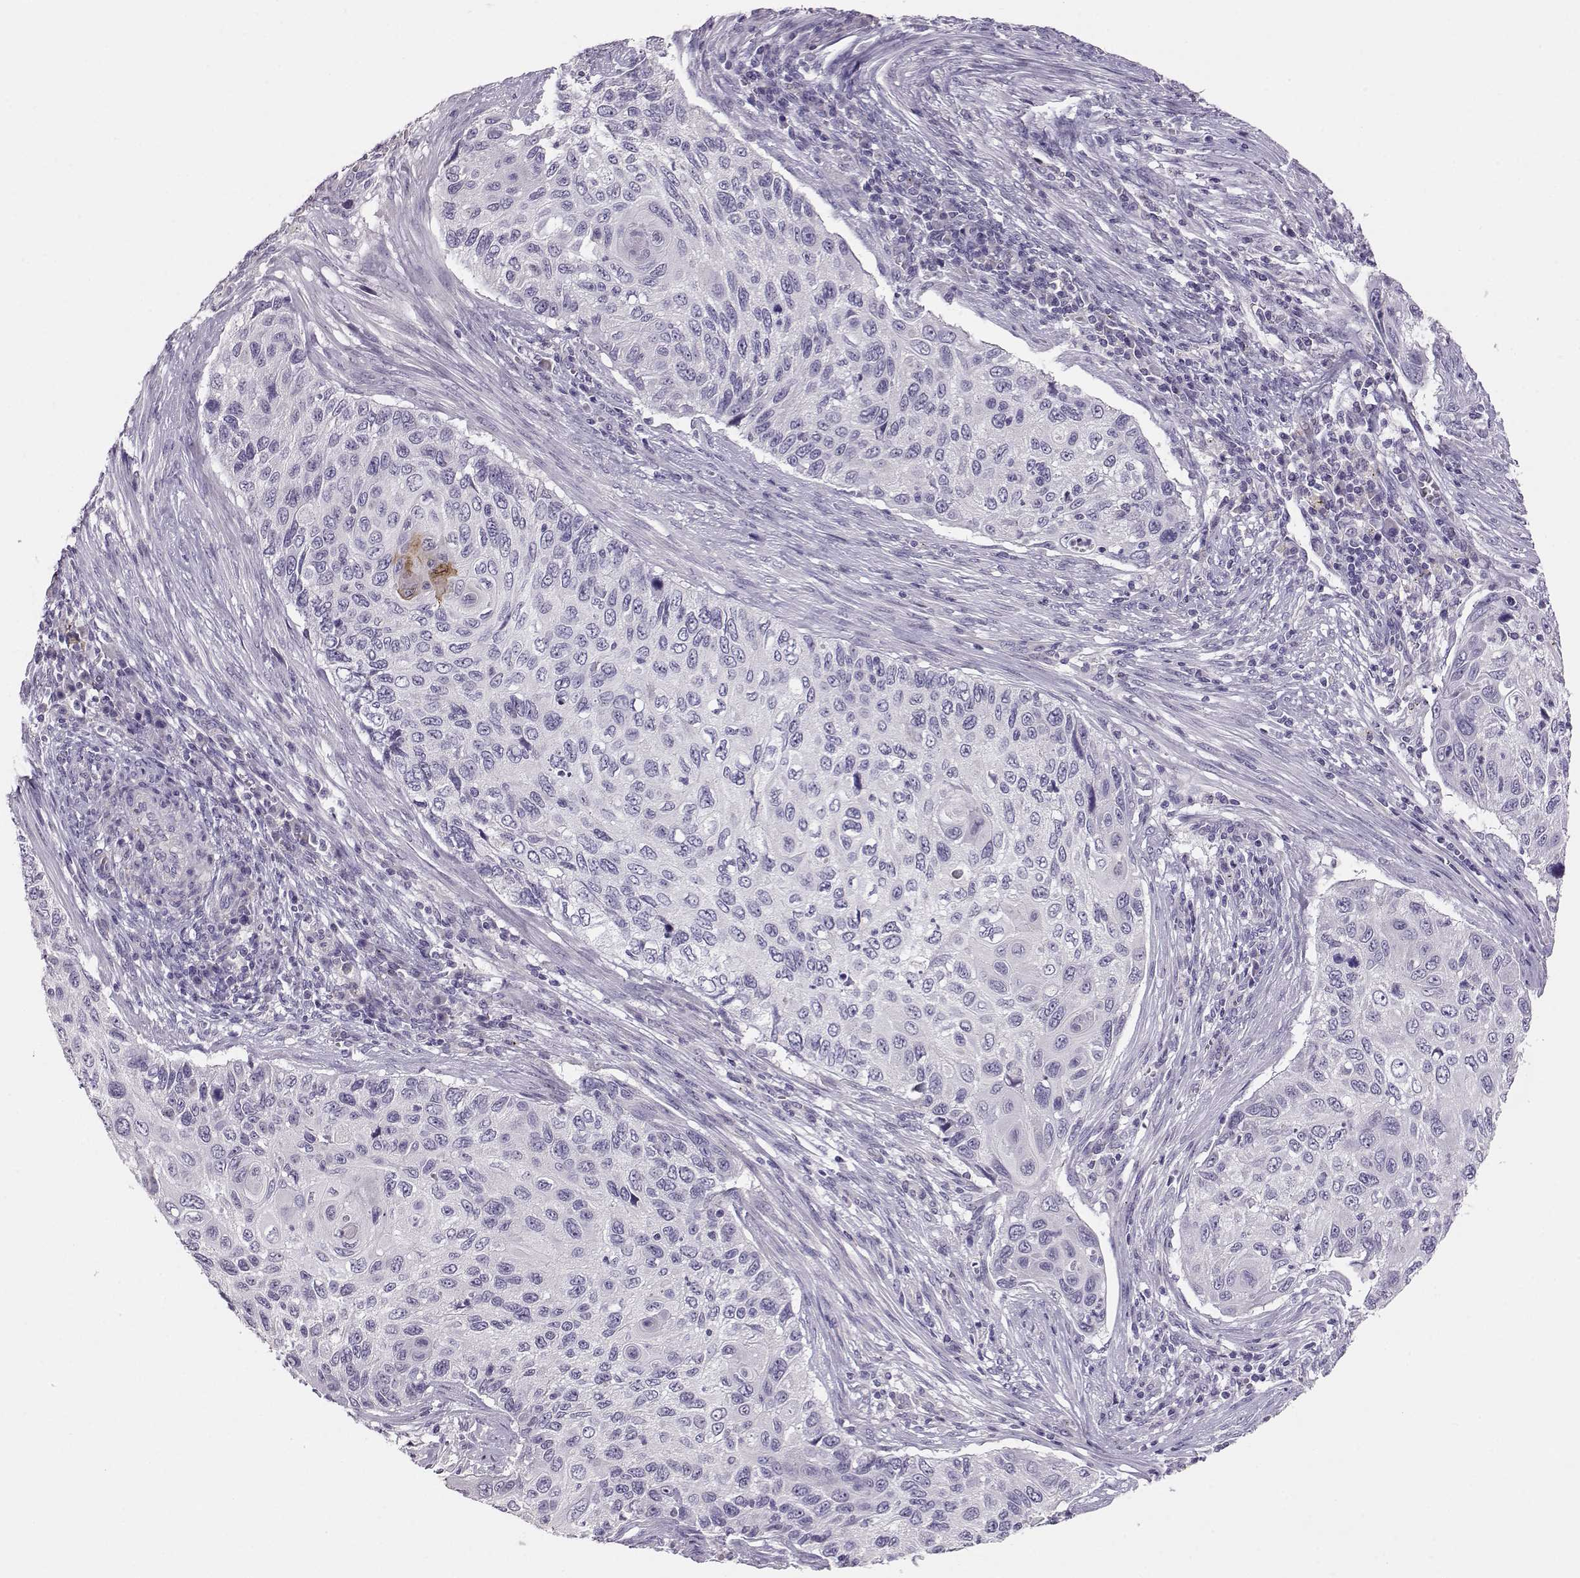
{"staining": {"intensity": "negative", "quantity": "none", "location": "none"}, "tissue": "cervical cancer", "cell_type": "Tumor cells", "image_type": "cancer", "snomed": [{"axis": "morphology", "description": "Squamous cell carcinoma, NOS"}, {"axis": "topography", "description": "Cervix"}], "caption": "Tumor cells show no significant protein expression in squamous cell carcinoma (cervical). The staining is performed using DAB brown chromogen with nuclei counter-stained in using hematoxylin.", "gene": "ENDOU", "patient": {"sex": "female", "age": 70}}